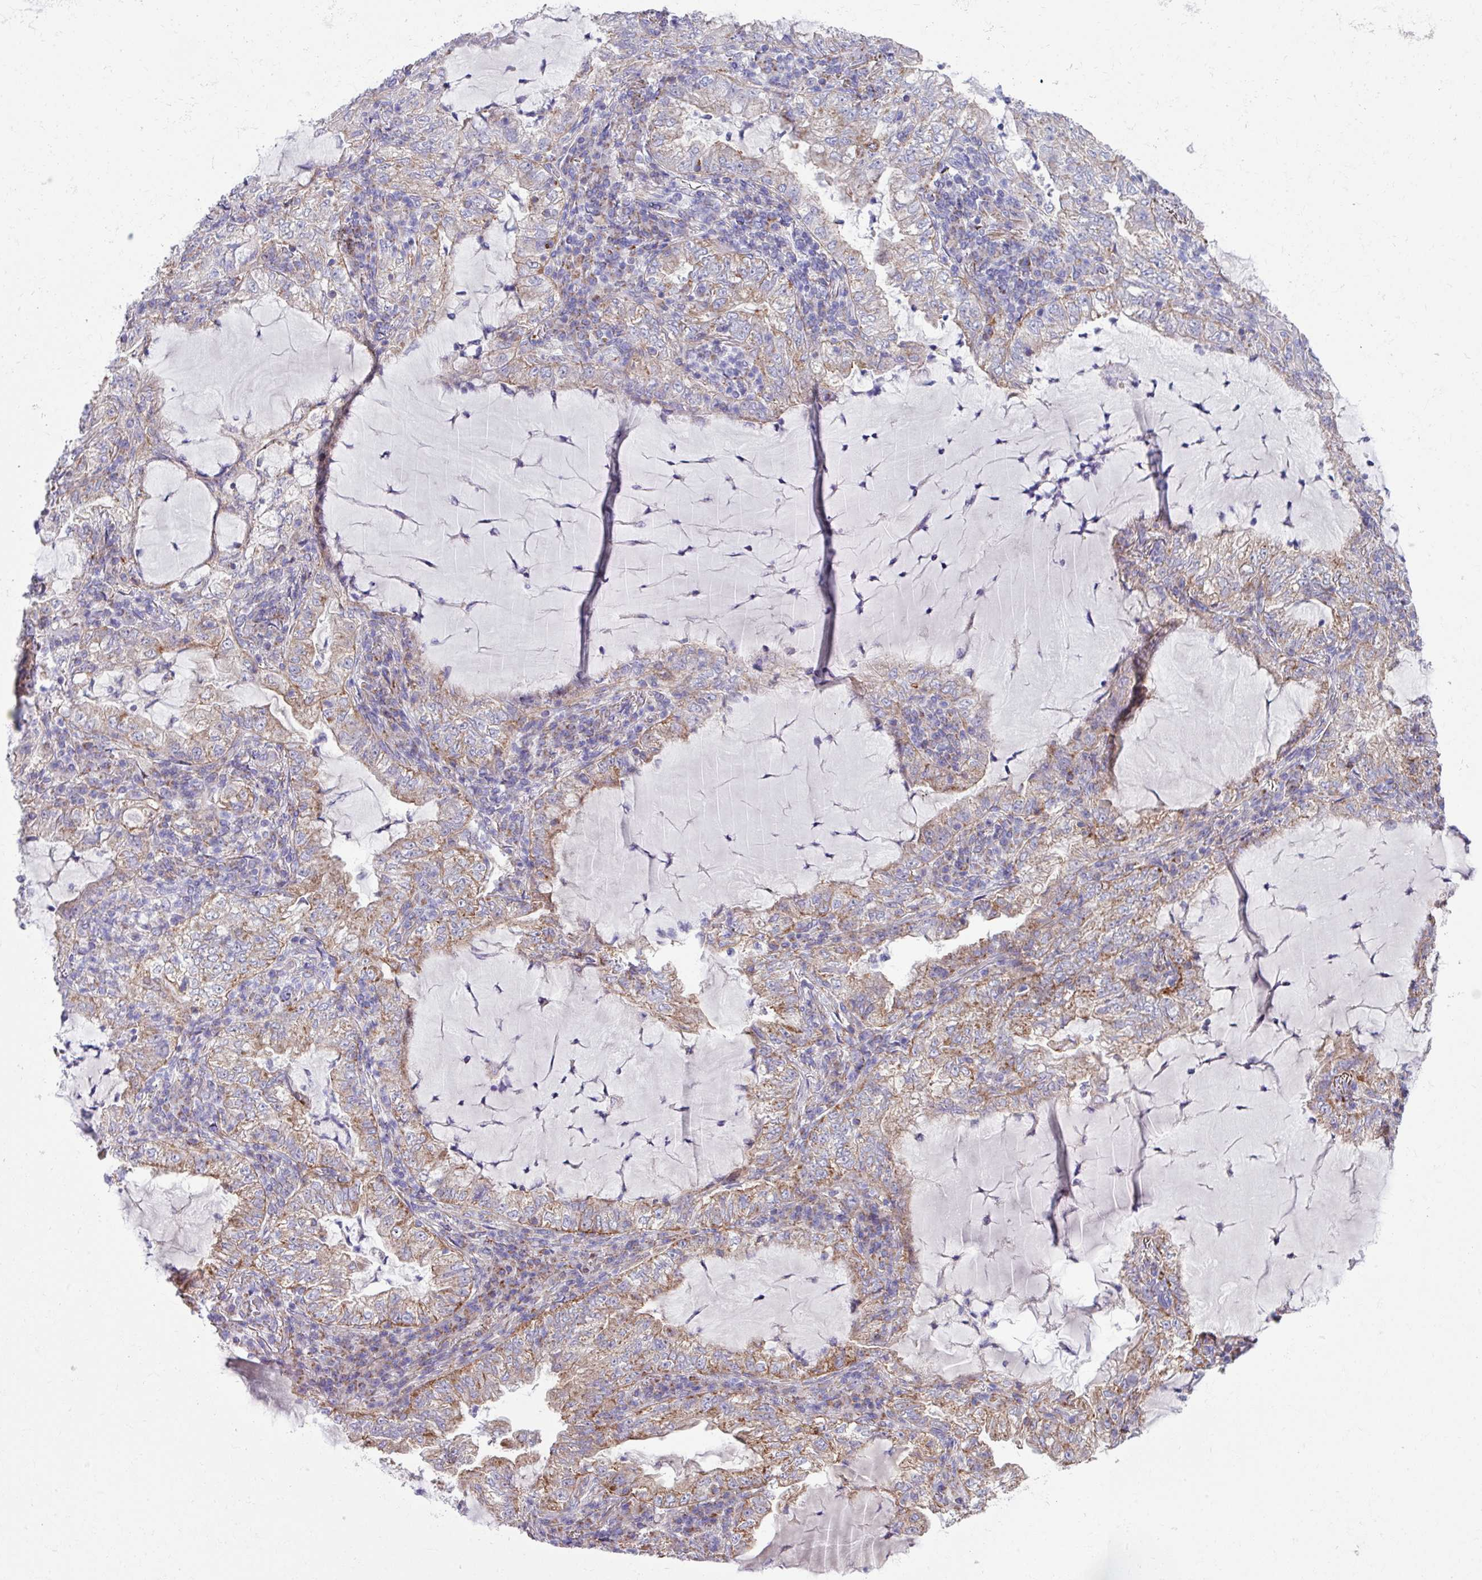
{"staining": {"intensity": "moderate", "quantity": "25%-75%", "location": "cytoplasmic/membranous"}, "tissue": "lung cancer", "cell_type": "Tumor cells", "image_type": "cancer", "snomed": [{"axis": "morphology", "description": "Adenocarcinoma, NOS"}, {"axis": "topography", "description": "Lung"}], "caption": "The immunohistochemical stain shows moderate cytoplasmic/membranous staining in tumor cells of lung adenocarcinoma tissue.", "gene": "OTULIN", "patient": {"sex": "female", "age": 73}}